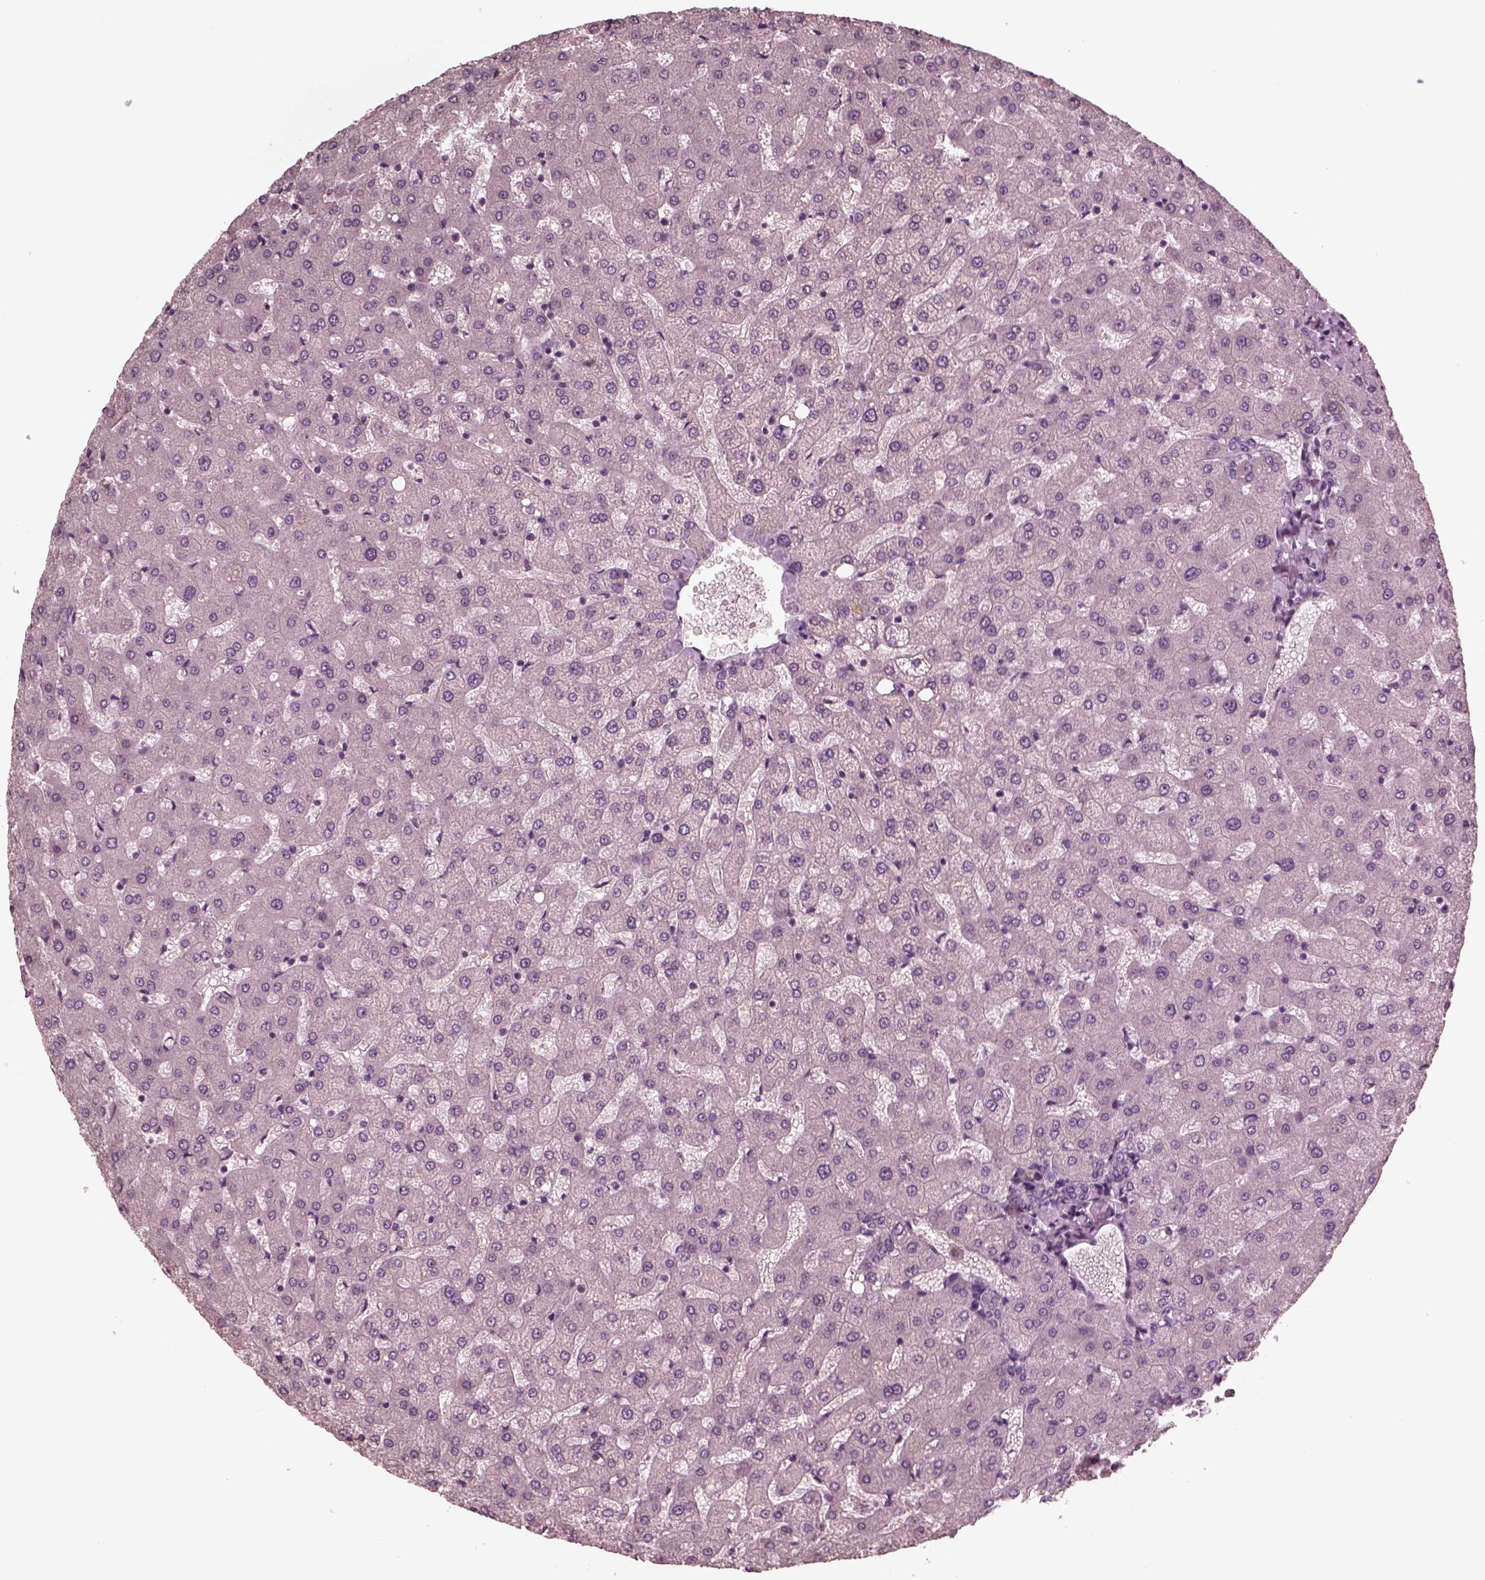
{"staining": {"intensity": "negative", "quantity": "none", "location": "none"}, "tissue": "liver", "cell_type": "Cholangiocytes", "image_type": "normal", "snomed": [{"axis": "morphology", "description": "Normal tissue, NOS"}, {"axis": "topography", "description": "Liver"}], "caption": "DAB (3,3'-diaminobenzidine) immunohistochemical staining of benign human liver exhibits no significant positivity in cholangiocytes.", "gene": "TUBG1", "patient": {"sex": "female", "age": 50}}